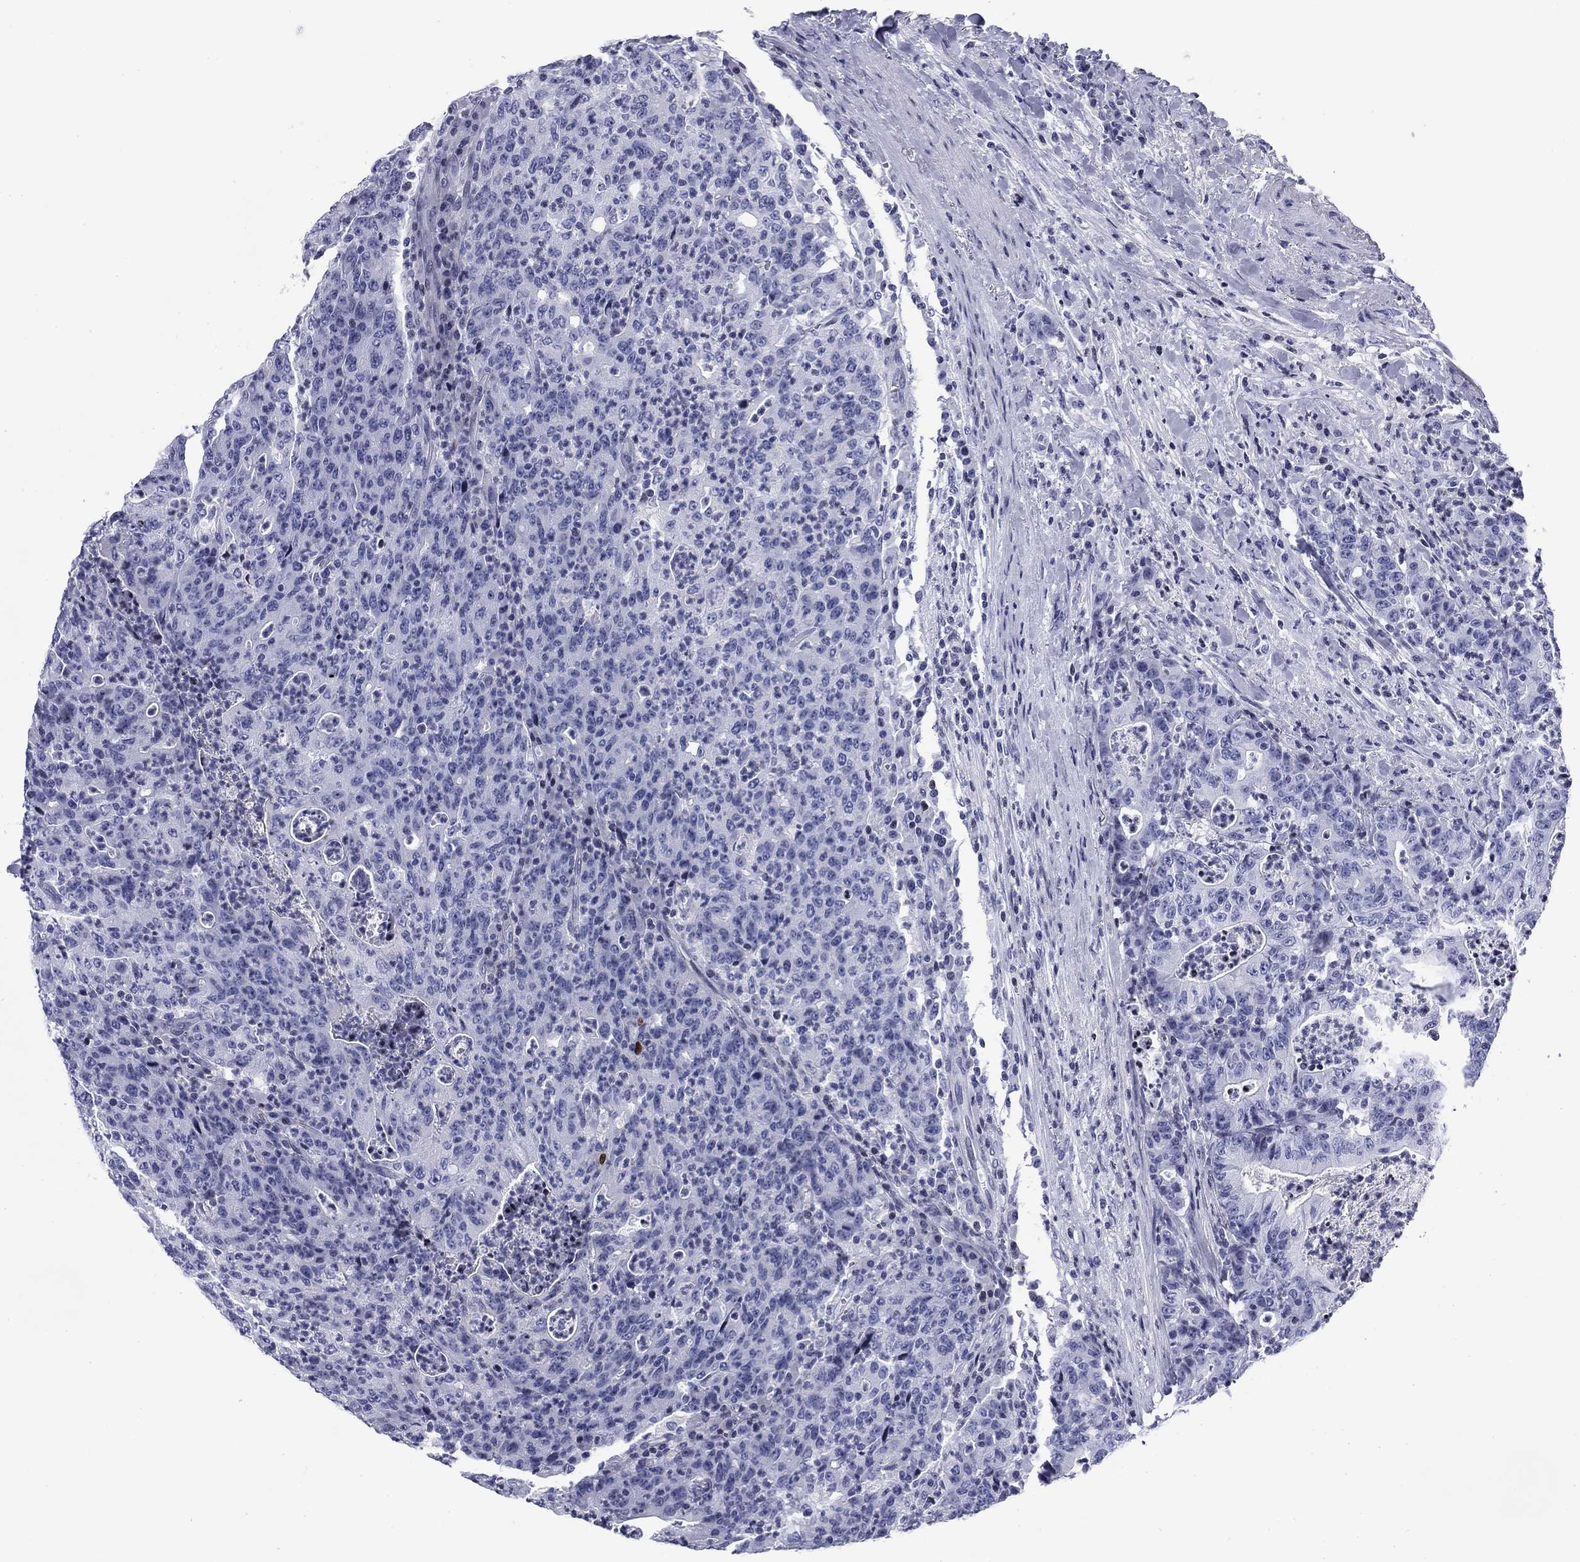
{"staining": {"intensity": "negative", "quantity": "none", "location": "none"}, "tissue": "colorectal cancer", "cell_type": "Tumor cells", "image_type": "cancer", "snomed": [{"axis": "morphology", "description": "Adenocarcinoma, NOS"}, {"axis": "topography", "description": "Colon"}], "caption": "The IHC micrograph has no significant positivity in tumor cells of colorectal cancer tissue.", "gene": "CCDC144A", "patient": {"sex": "male", "age": 70}}